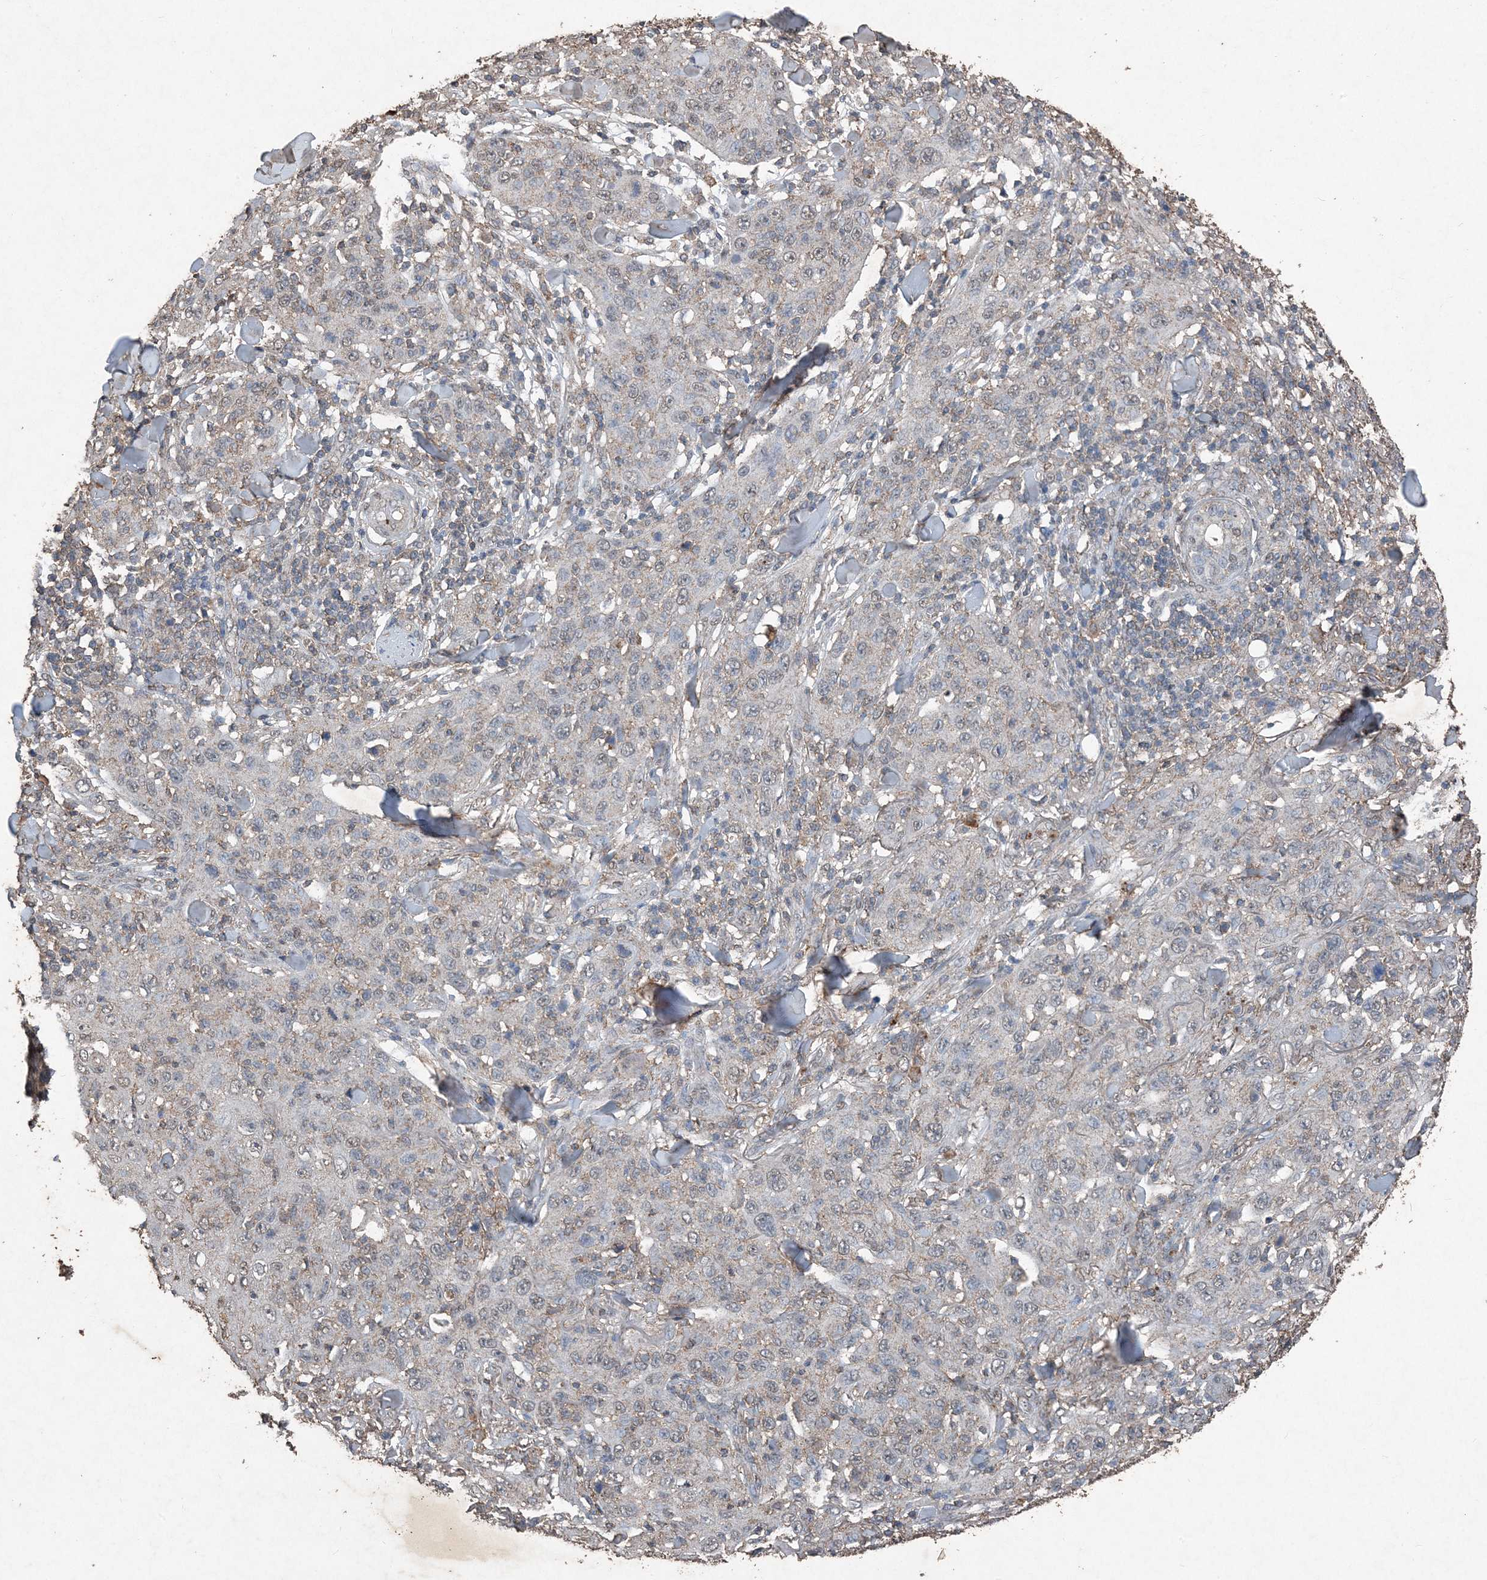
{"staining": {"intensity": "weak", "quantity": "<25%", "location": "cytoplasmic/membranous"}, "tissue": "skin cancer", "cell_type": "Tumor cells", "image_type": "cancer", "snomed": [{"axis": "morphology", "description": "Squamous cell carcinoma, NOS"}, {"axis": "topography", "description": "Skin"}], "caption": "Immunohistochemical staining of human skin cancer (squamous cell carcinoma) shows no significant staining in tumor cells.", "gene": "FCN3", "patient": {"sex": "female", "age": 88}}